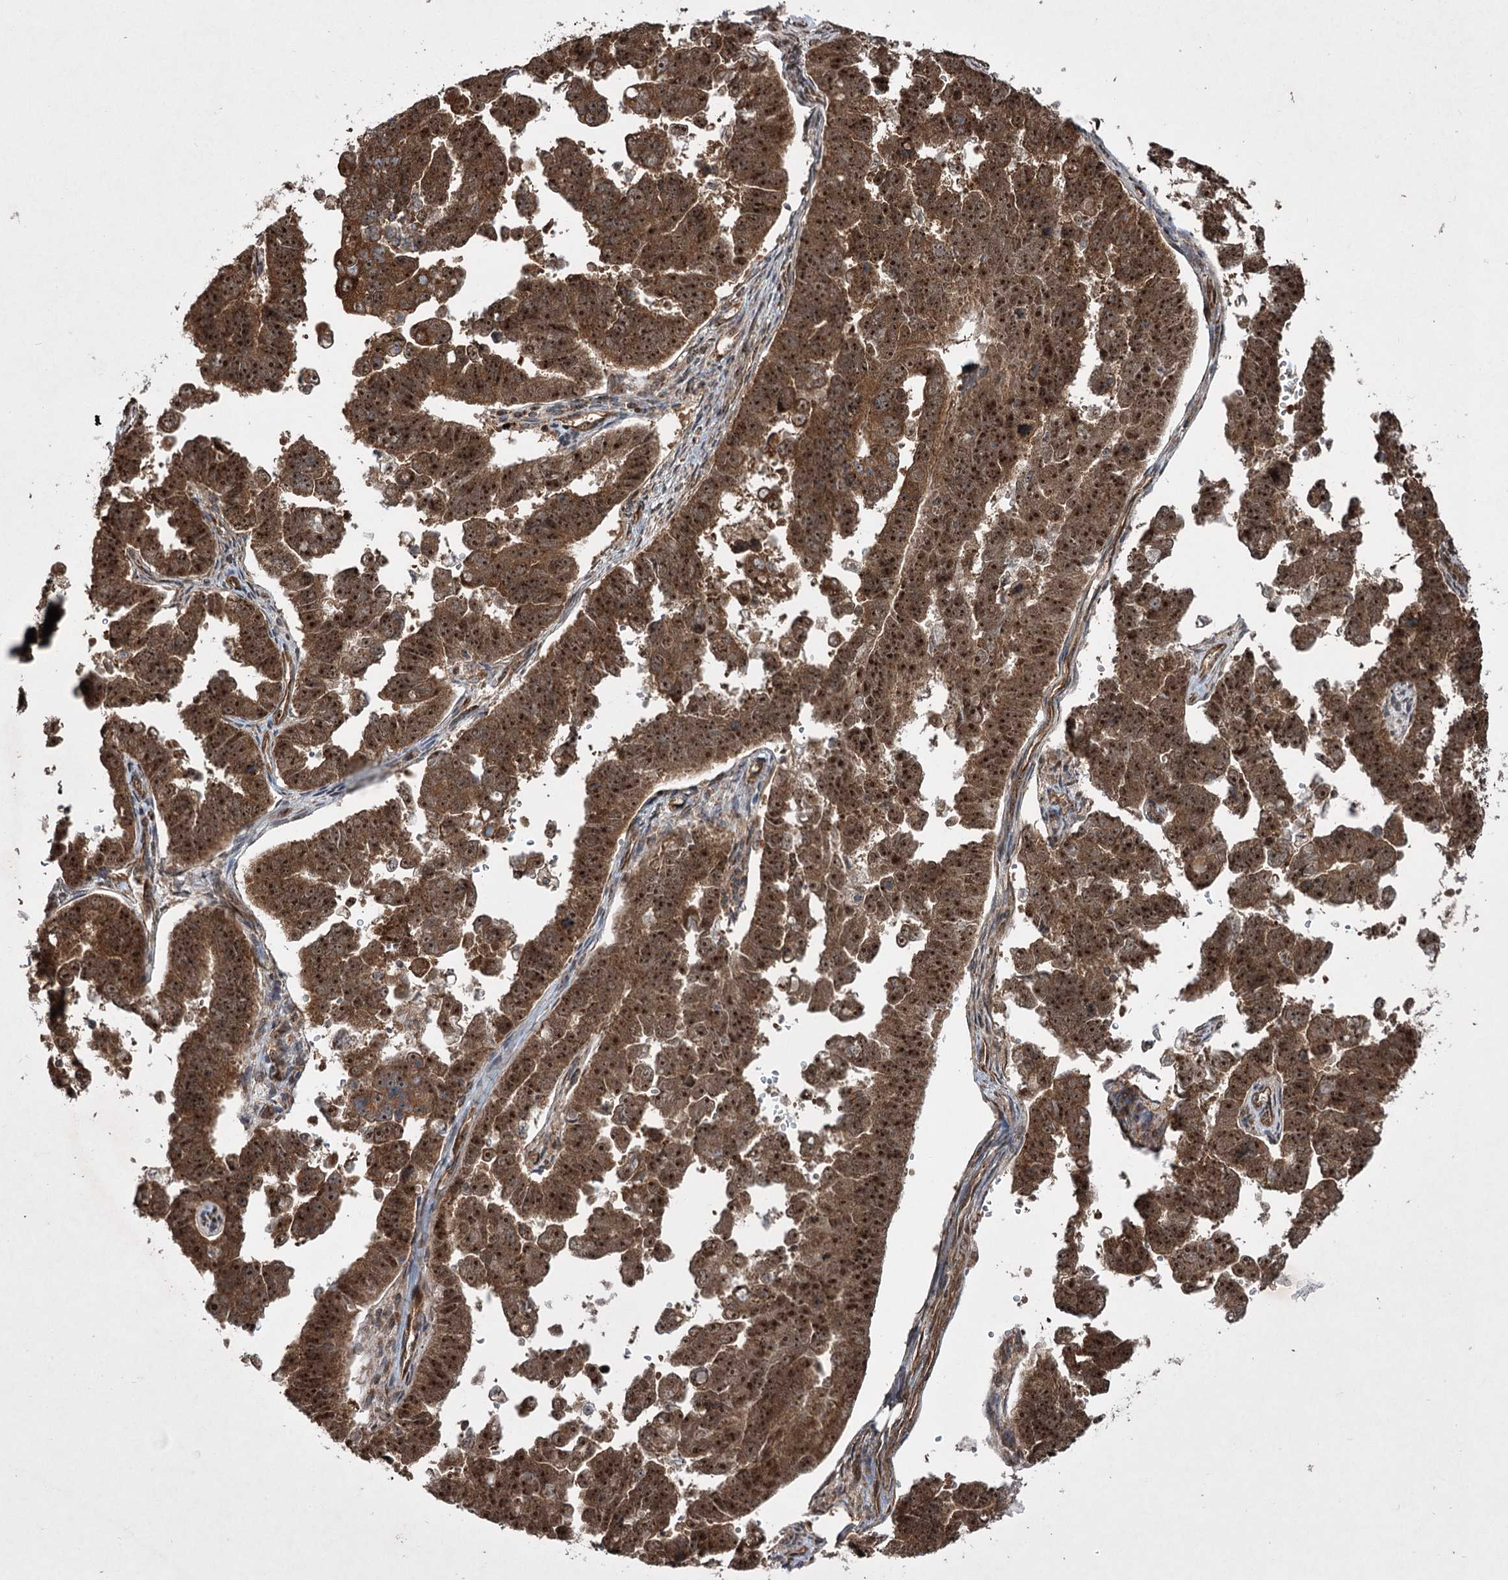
{"staining": {"intensity": "strong", "quantity": ">75%", "location": "cytoplasmic/membranous,nuclear"}, "tissue": "endometrial cancer", "cell_type": "Tumor cells", "image_type": "cancer", "snomed": [{"axis": "morphology", "description": "Adenocarcinoma, NOS"}, {"axis": "topography", "description": "Endometrium"}], "caption": "Endometrial adenocarcinoma stained with a brown dye reveals strong cytoplasmic/membranous and nuclear positive expression in about >75% of tumor cells.", "gene": "SERINC5", "patient": {"sex": "female", "age": 75}}